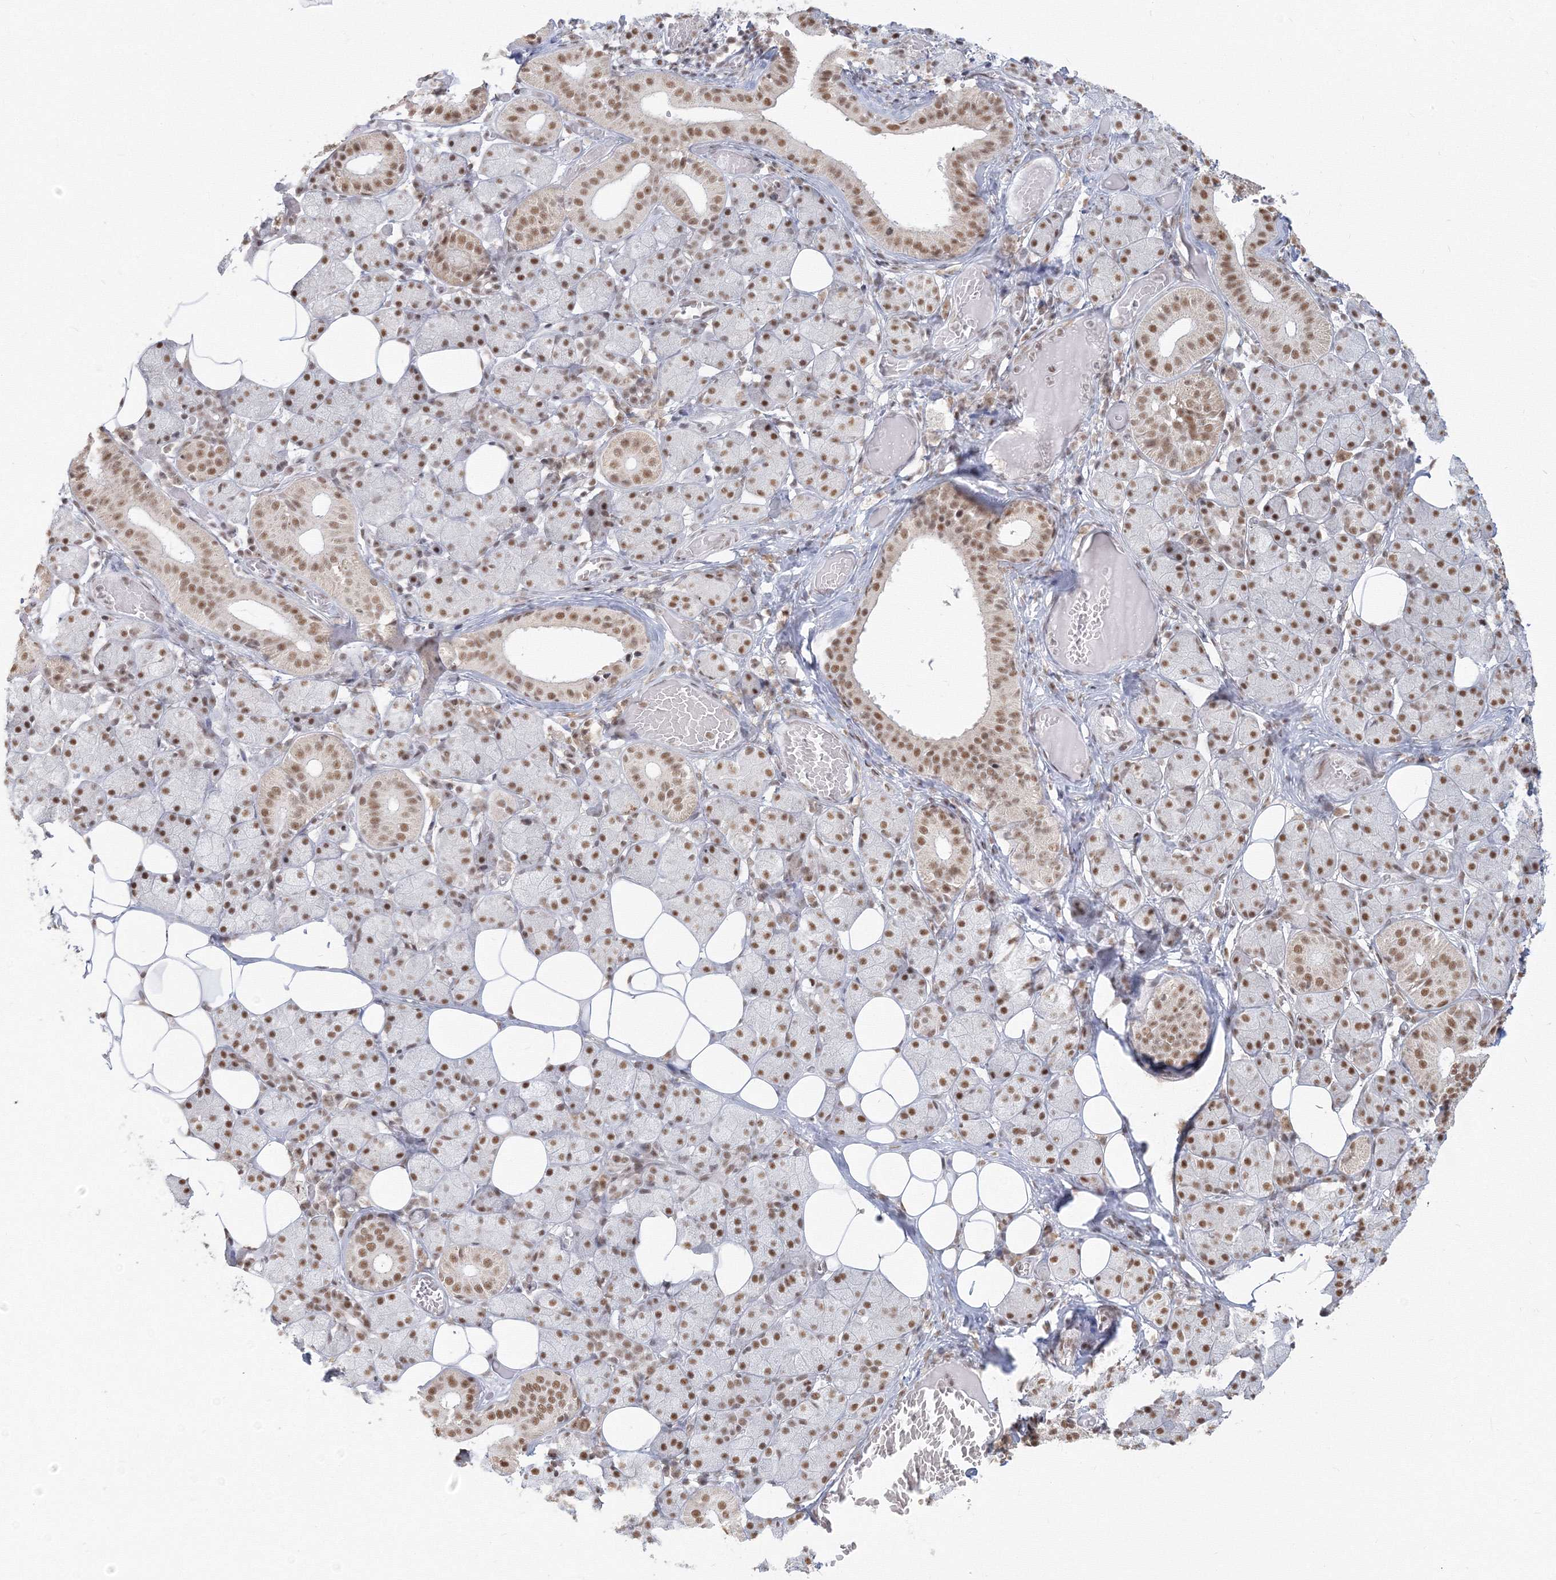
{"staining": {"intensity": "moderate", "quantity": ">75%", "location": "nuclear"}, "tissue": "salivary gland", "cell_type": "Glandular cells", "image_type": "normal", "snomed": [{"axis": "morphology", "description": "Normal tissue, NOS"}, {"axis": "topography", "description": "Salivary gland"}], "caption": "The micrograph displays staining of benign salivary gland, revealing moderate nuclear protein positivity (brown color) within glandular cells.", "gene": "PPP4R2", "patient": {"sex": "female", "age": 33}}